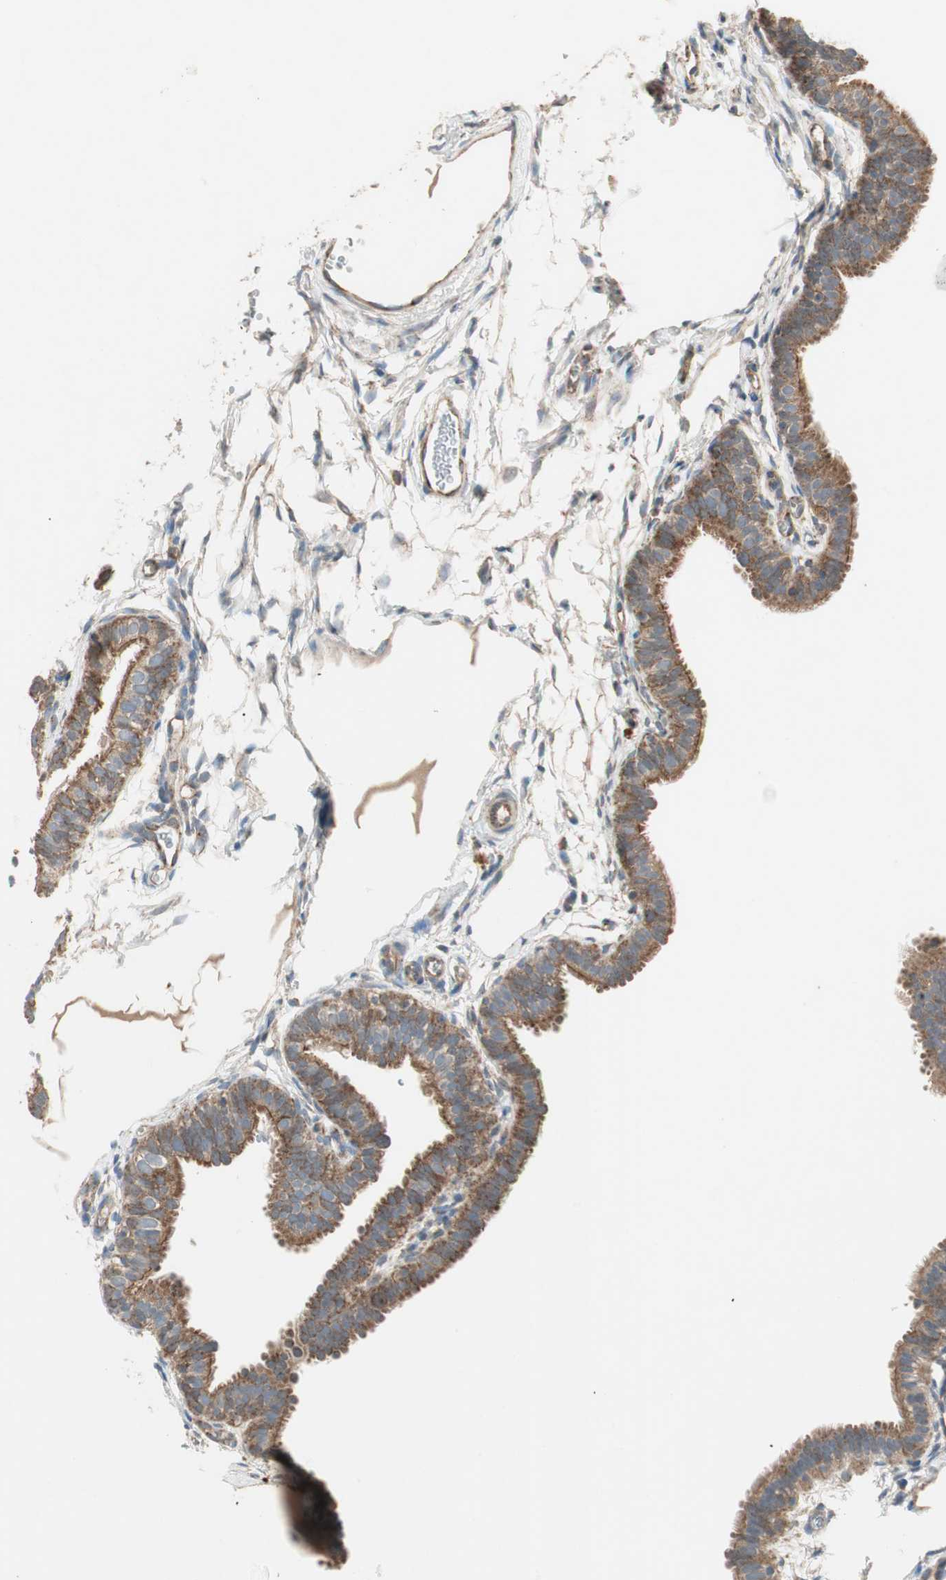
{"staining": {"intensity": "strong", "quantity": ">75%", "location": "cytoplasmic/membranous"}, "tissue": "fallopian tube", "cell_type": "Glandular cells", "image_type": "normal", "snomed": [{"axis": "morphology", "description": "Normal tissue, NOS"}, {"axis": "topography", "description": "Fallopian tube"}, {"axis": "topography", "description": "Placenta"}], "caption": "This histopathology image displays immunohistochemistry (IHC) staining of unremarkable fallopian tube, with high strong cytoplasmic/membranous expression in approximately >75% of glandular cells.", "gene": "CHADL", "patient": {"sex": "female", "age": 34}}